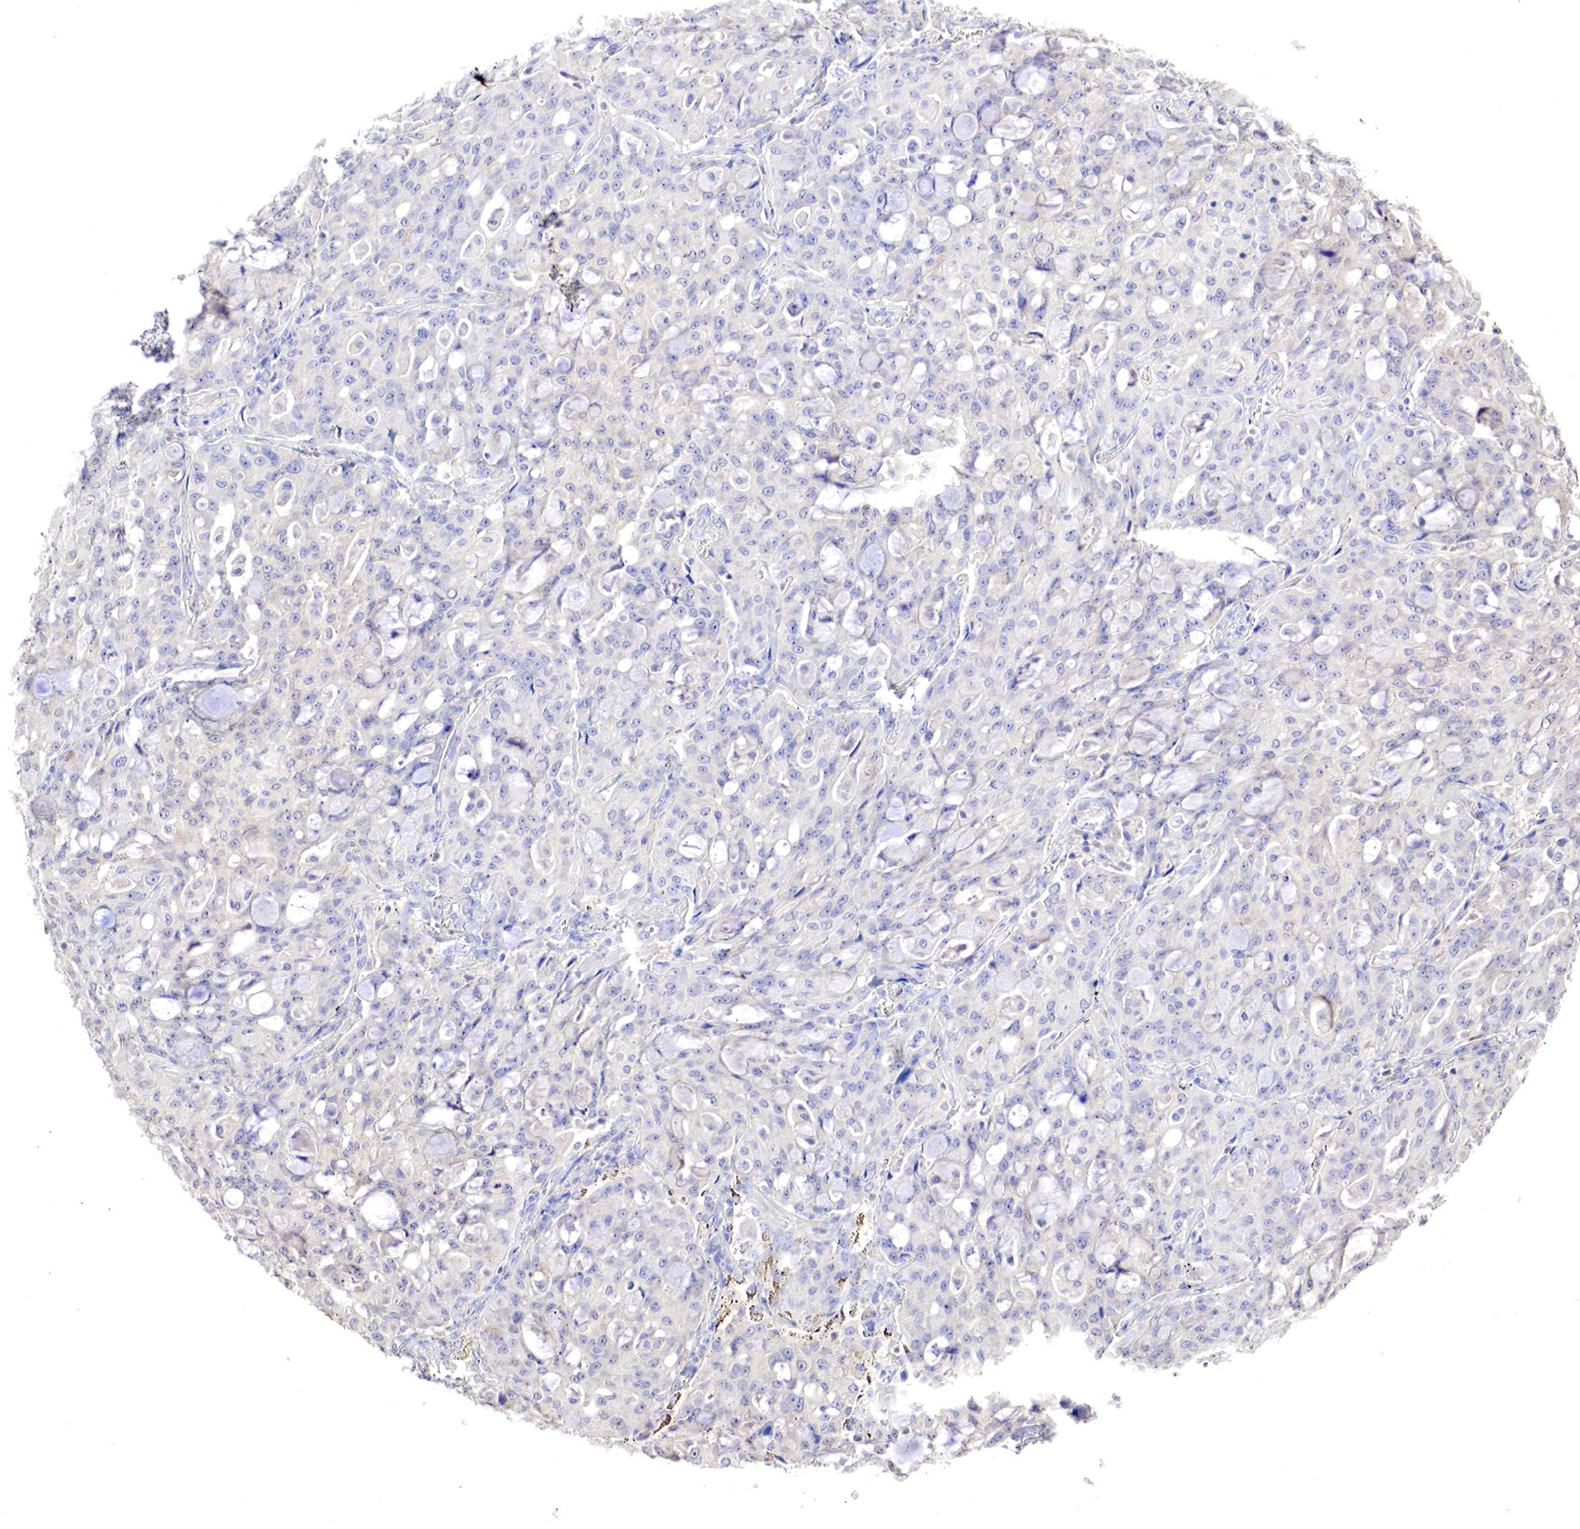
{"staining": {"intensity": "negative", "quantity": "none", "location": "none"}, "tissue": "lung cancer", "cell_type": "Tumor cells", "image_type": "cancer", "snomed": [{"axis": "morphology", "description": "Adenocarcinoma, NOS"}, {"axis": "topography", "description": "Lung"}], "caption": "DAB immunohistochemical staining of lung adenocarcinoma reveals no significant expression in tumor cells.", "gene": "GATA1", "patient": {"sex": "female", "age": 44}}